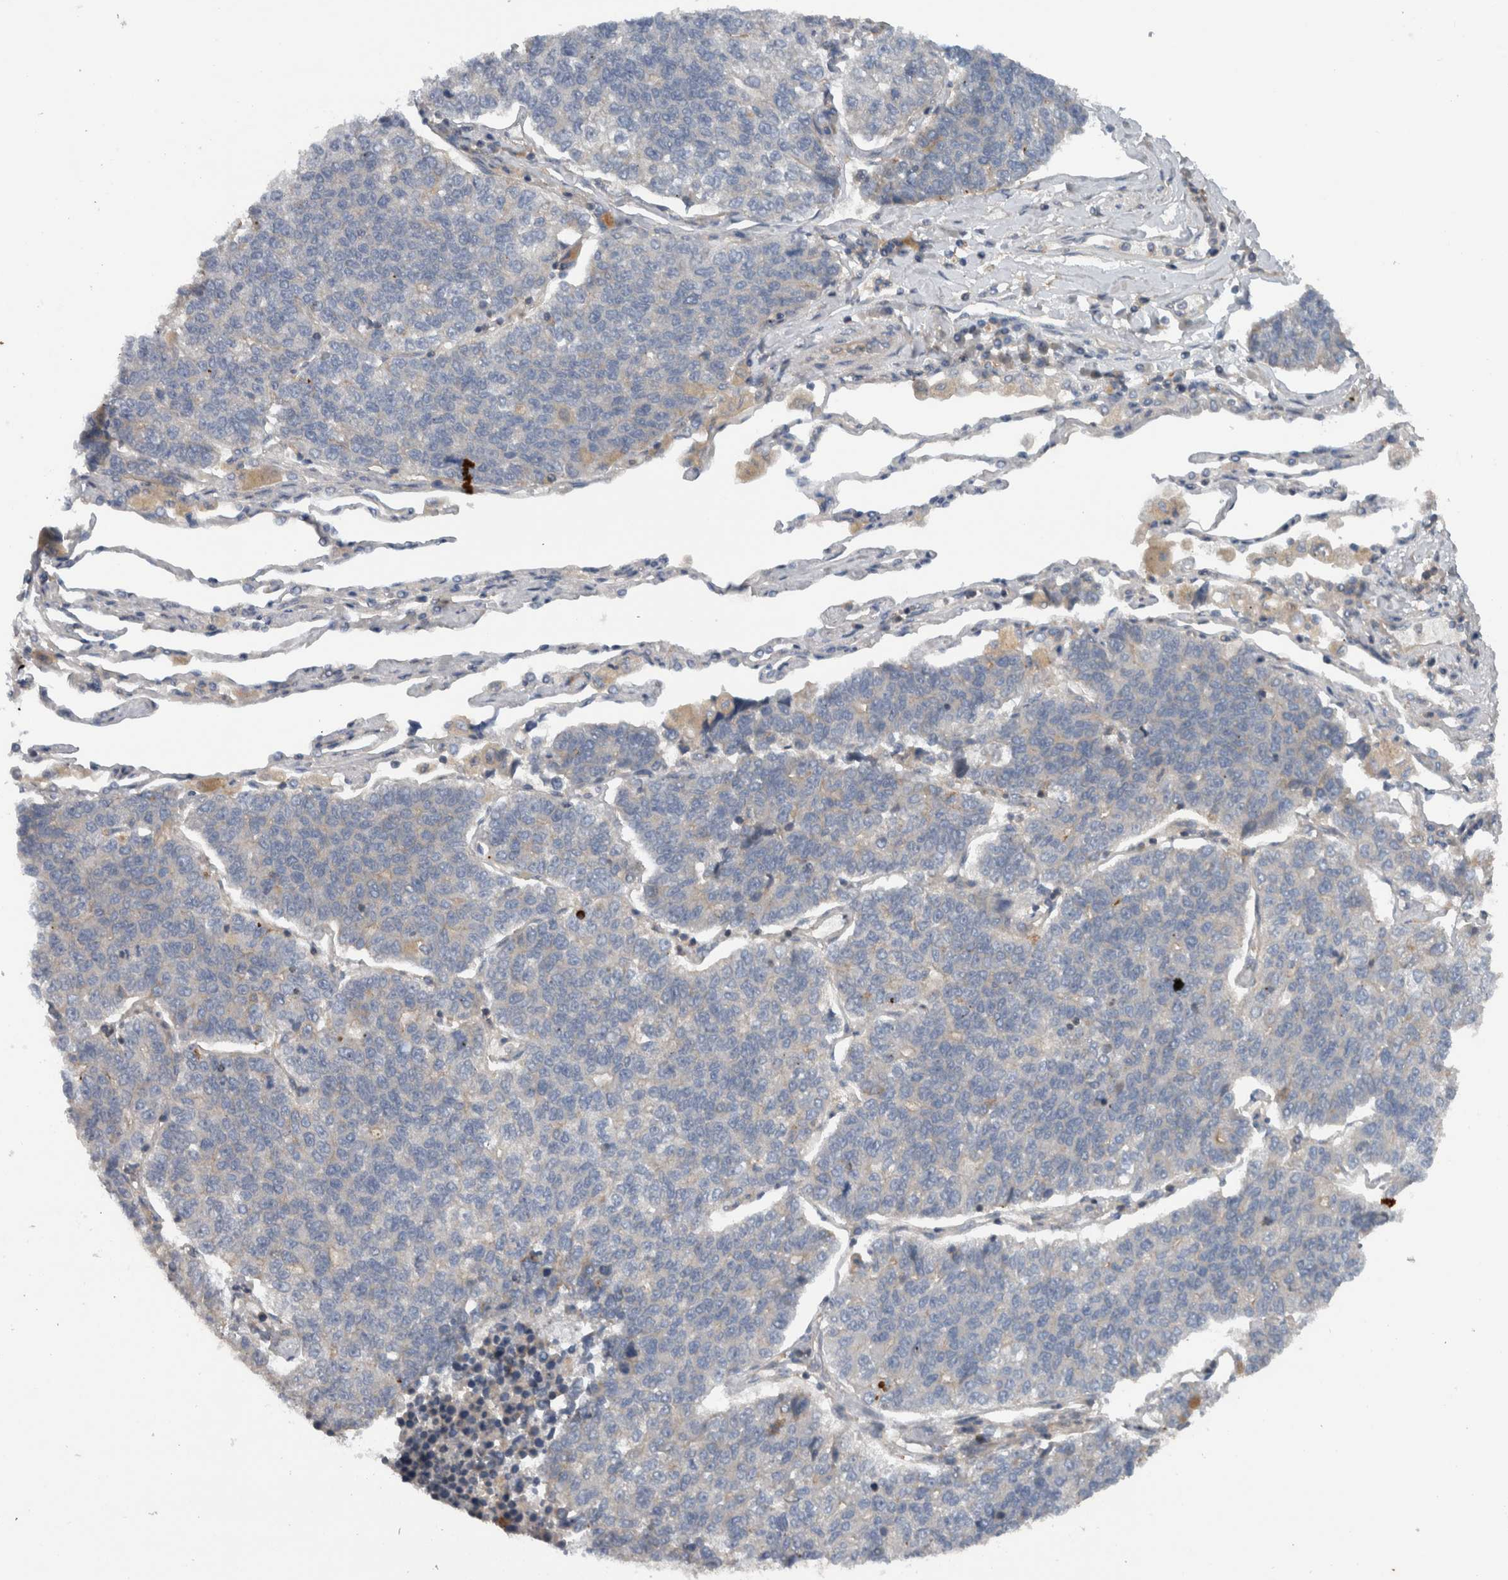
{"staining": {"intensity": "negative", "quantity": "none", "location": "none"}, "tissue": "lung cancer", "cell_type": "Tumor cells", "image_type": "cancer", "snomed": [{"axis": "morphology", "description": "Adenocarcinoma, NOS"}, {"axis": "topography", "description": "Lung"}], "caption": "Tumor cells are negative for protein expression in human adenocarcinoma (lung).", "gene": "SCARA5", "patient": {"sex": "male", "age": 49}}